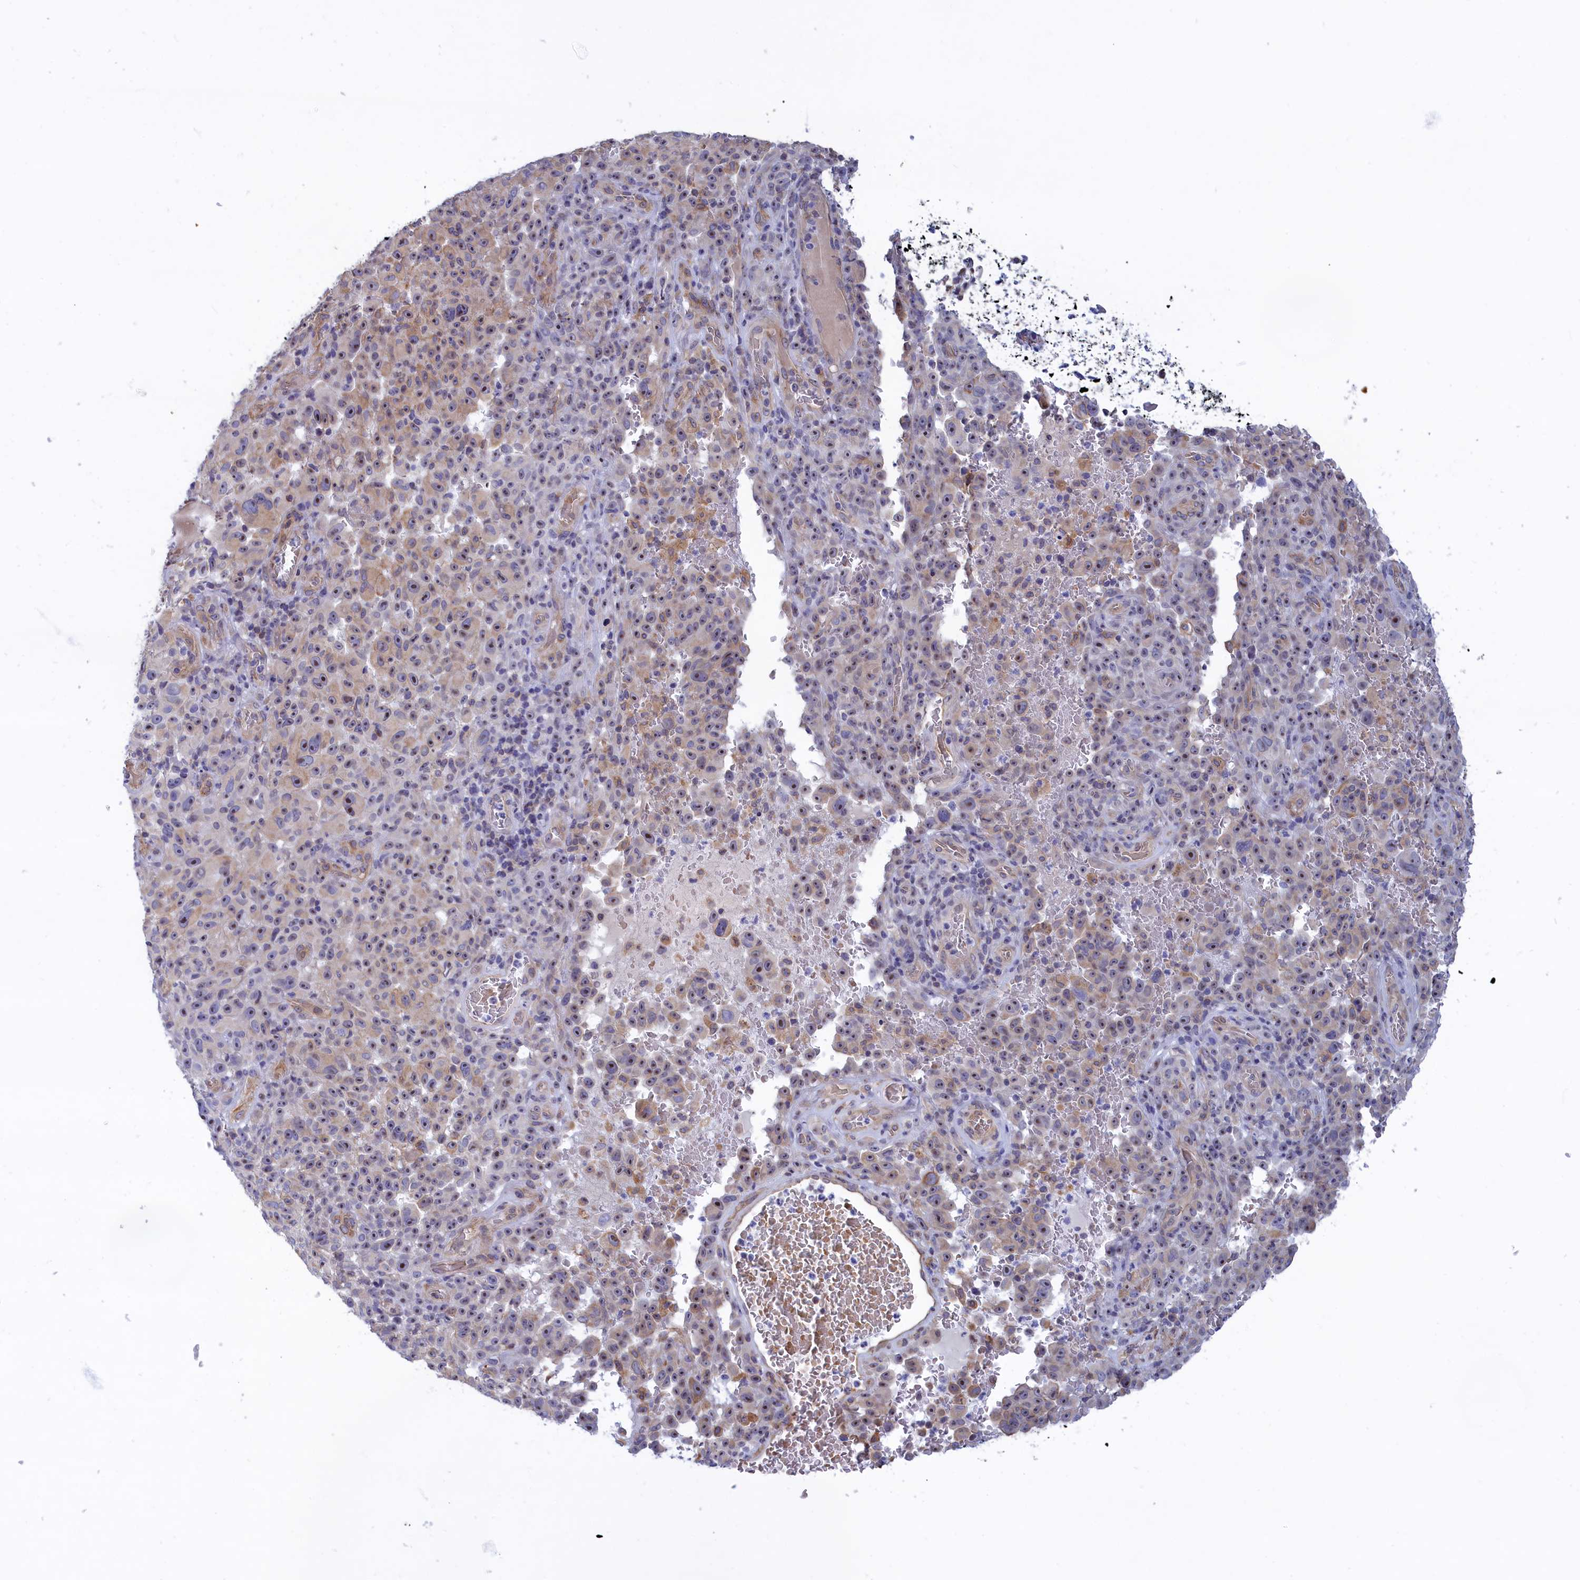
{"staining": {"intensity": "negative", "quantity": "none", "location": "none"}, "tissue": "melanoma", "cell_type": "Tumor cells", "image_type": "cancer", "snomed": [{"axis": "morphology", "description": "Malignant melanoma, NOS"}, {"axis": "topography", "description": "Skin"}], "caption": "Image shows no significant protein staining in tumor cells of melanoma.", "gene": "ABCC12", "patient": {"sex": "female", "age": 82}}